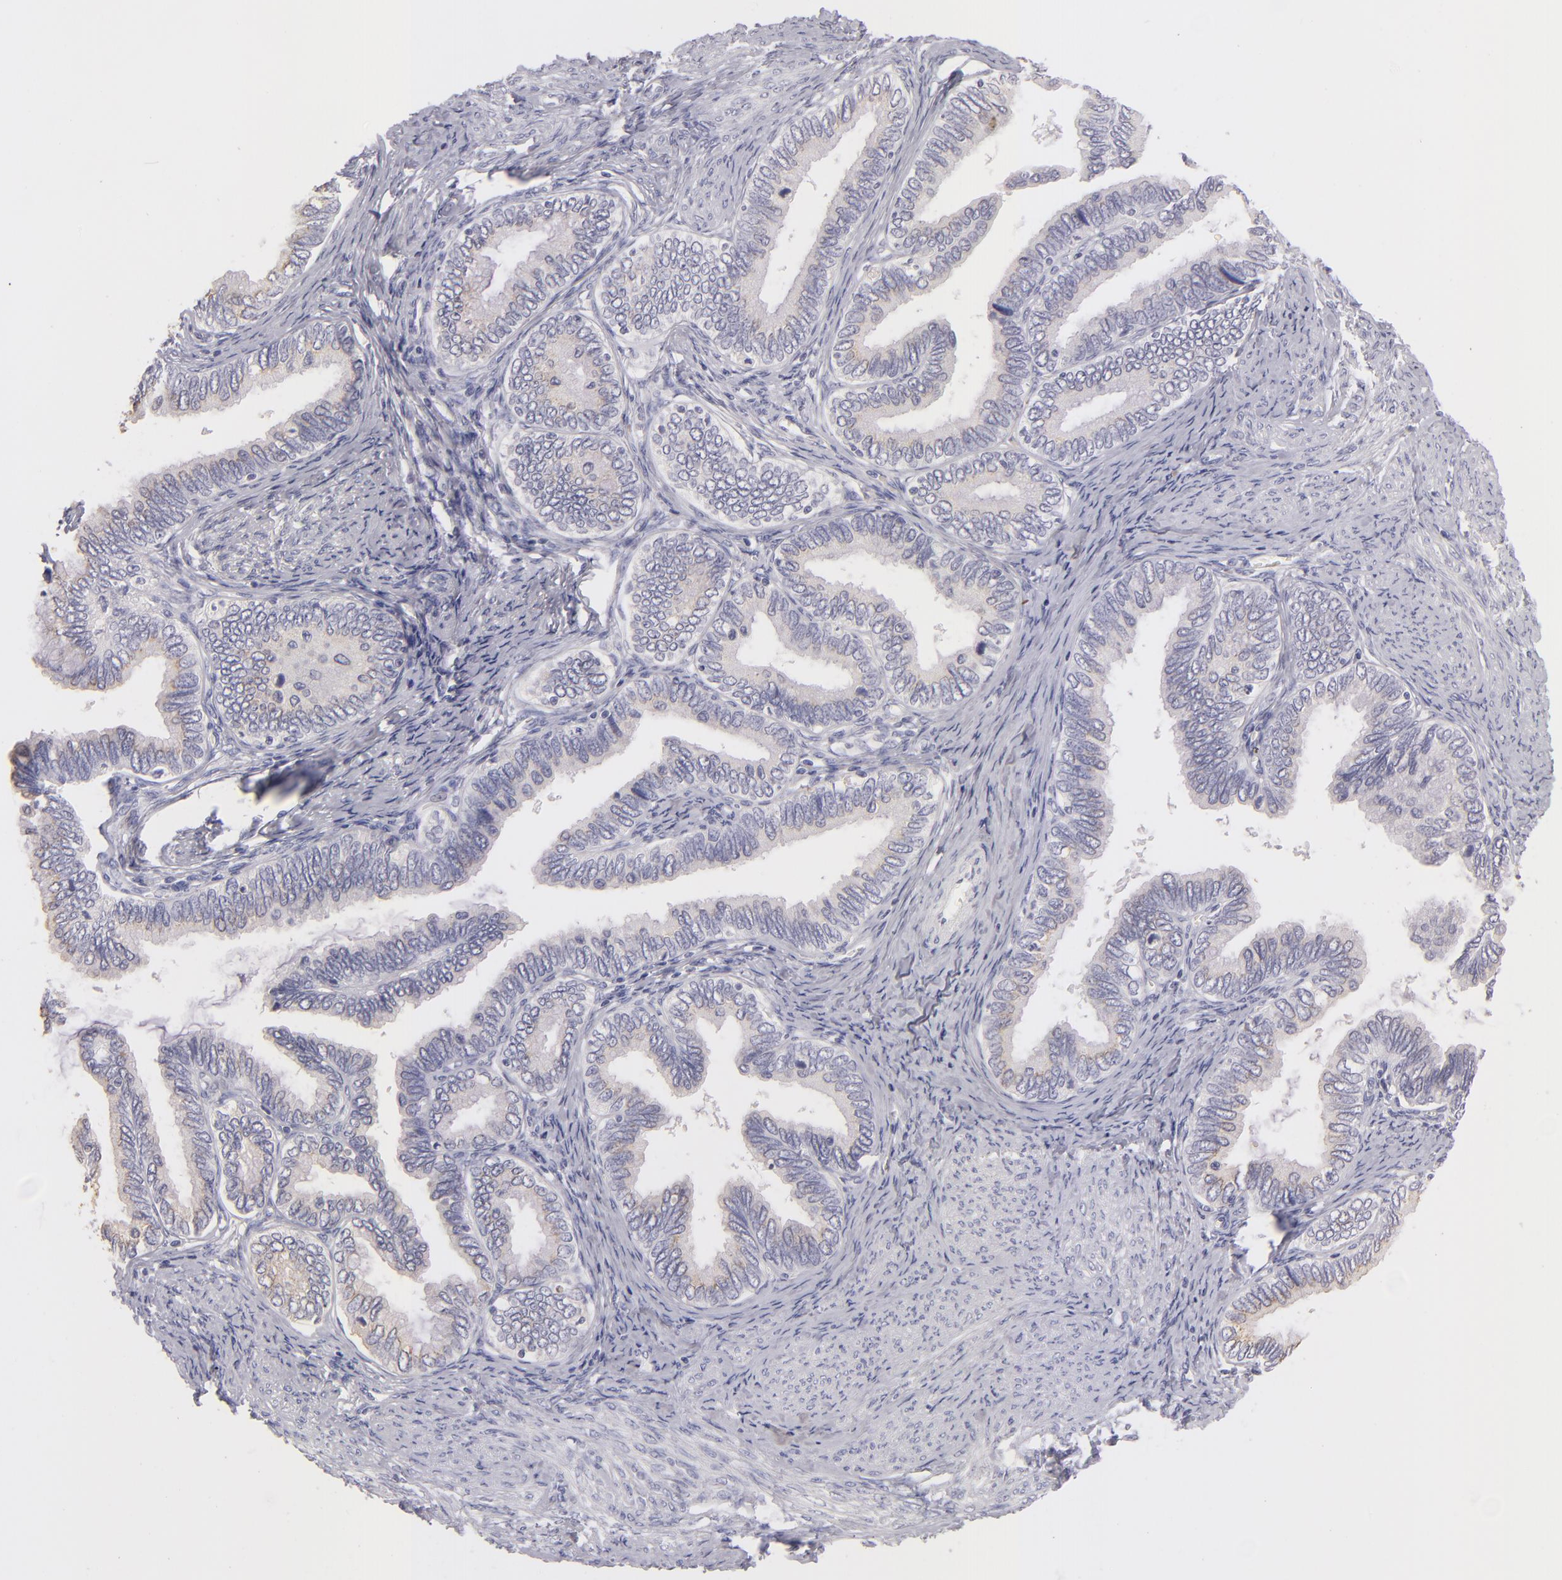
{"staining": {"intensity": "weak", "quantity": "25%-75%", "location": "cytoplasmic/membranous"}, "tissue": "cervical cancer", "cell_type": "Tumor cells", "image_type": "cancer", "snomed": [{"axis": "morphology", "description": "Adenocarcinoma, NOS"}, {"axis": "topography", "description": "Cervix"}], "caption": "Adenocarcinoma (cervical) stained with IHC displays weak cytoplasmic/membranous expression in about 25%-75% of tumor cells.", "gene": "TNNC1", "patient": {"sex": "female", "age": 49}}